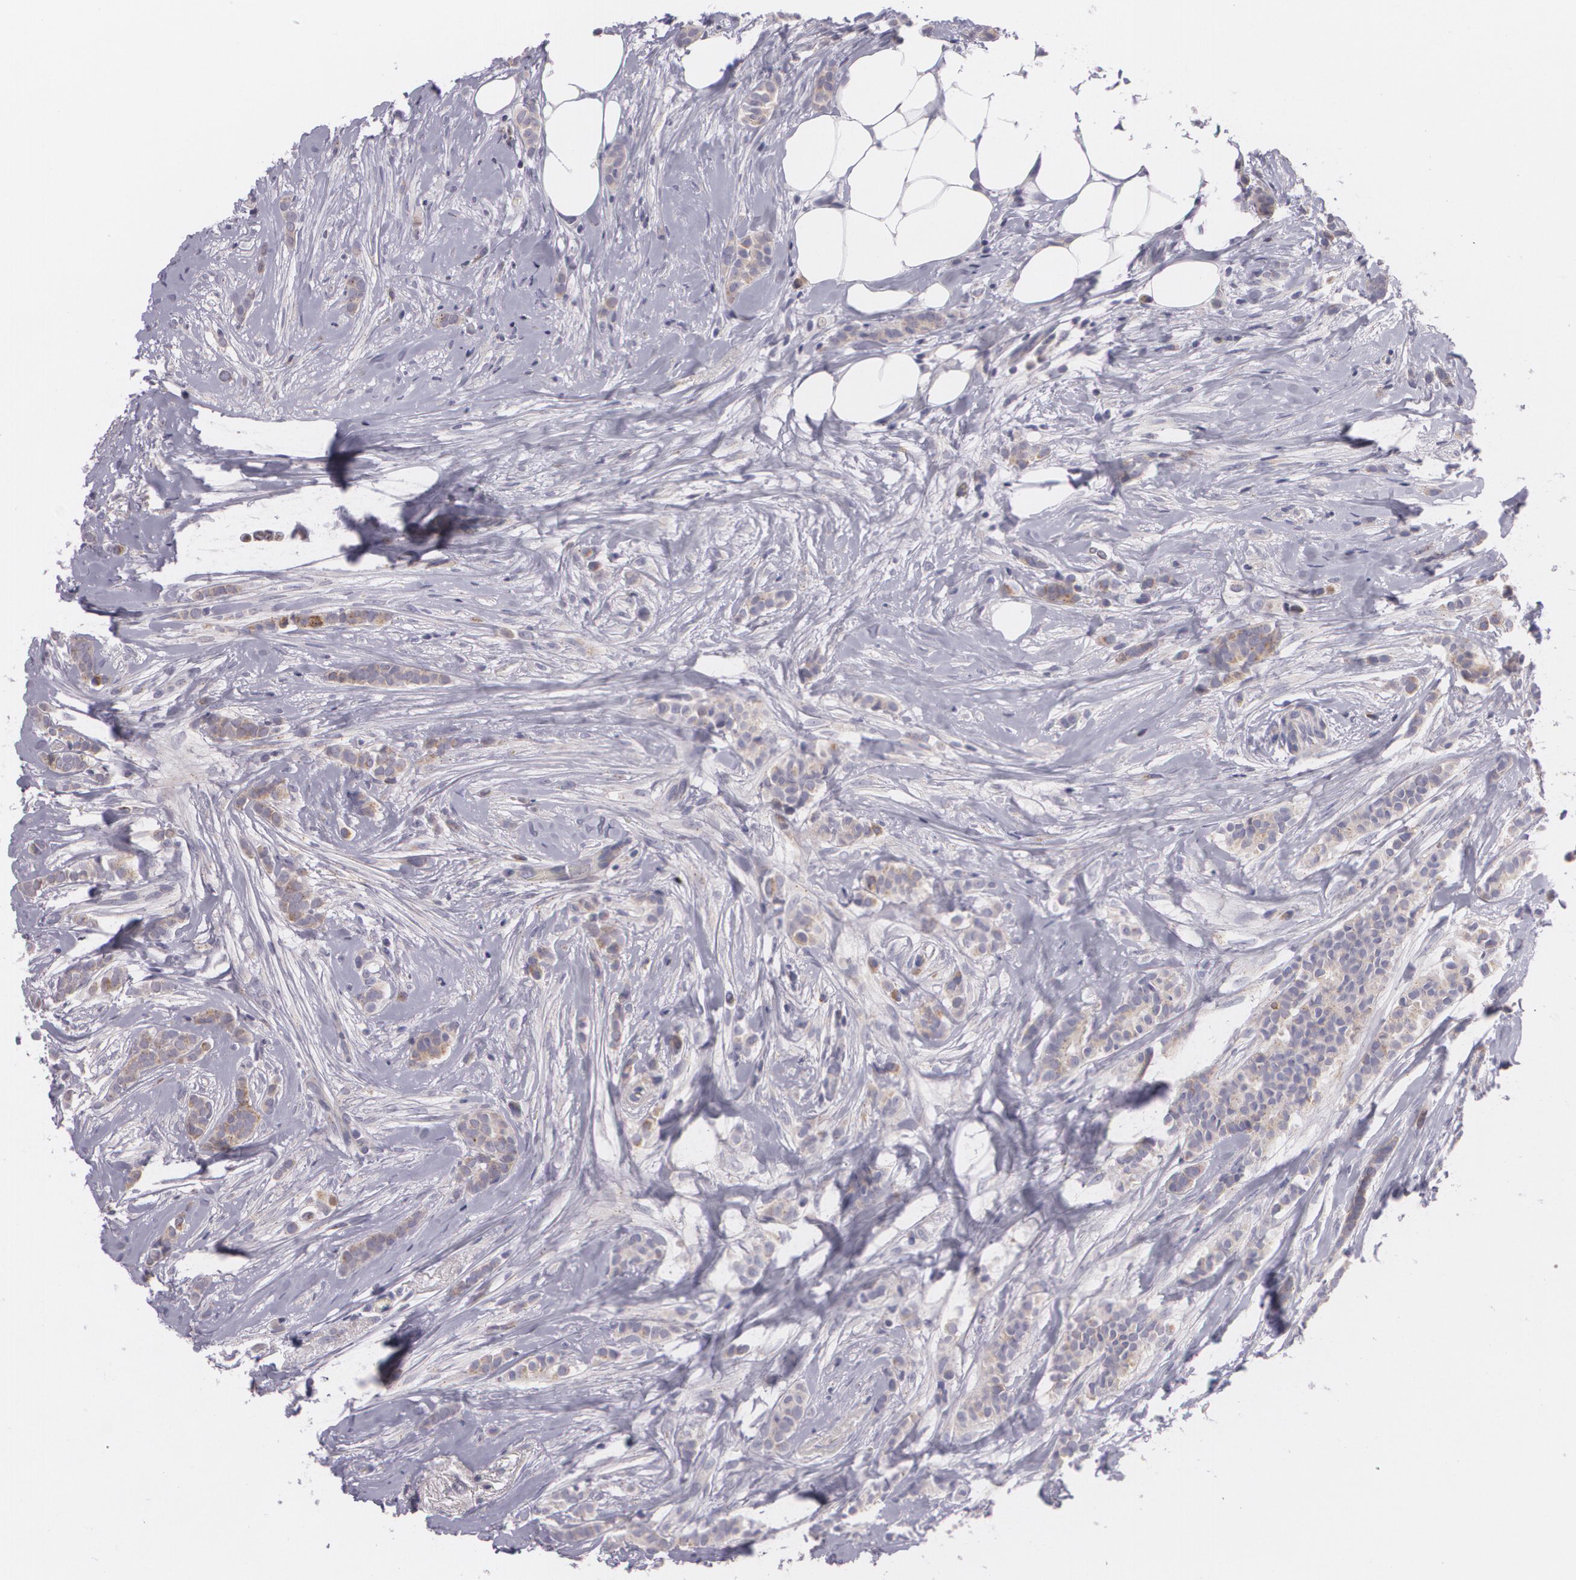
{"staining": {"intensity": "weak", "quantity": "<25%", "location": "cytoplasmic/membranous"}, "tissue": "breast cancer", "cell_type": "Tumor cells", "image_type": "cancer", "snomed": [{"axis": "morphology", "description": "Lobular carcinoma"}, {"axis": "topography", "description": "Breast"}], "caption": "DAB immunohistochemical staining of human lobular carcinoma (breast) exhibits no significant staining in tumor cells. (DAB IHC visualized using brightfield microscopy, high magnification).", "gene": "CILK1", "patient": {"sex": "female", "age": 56}}